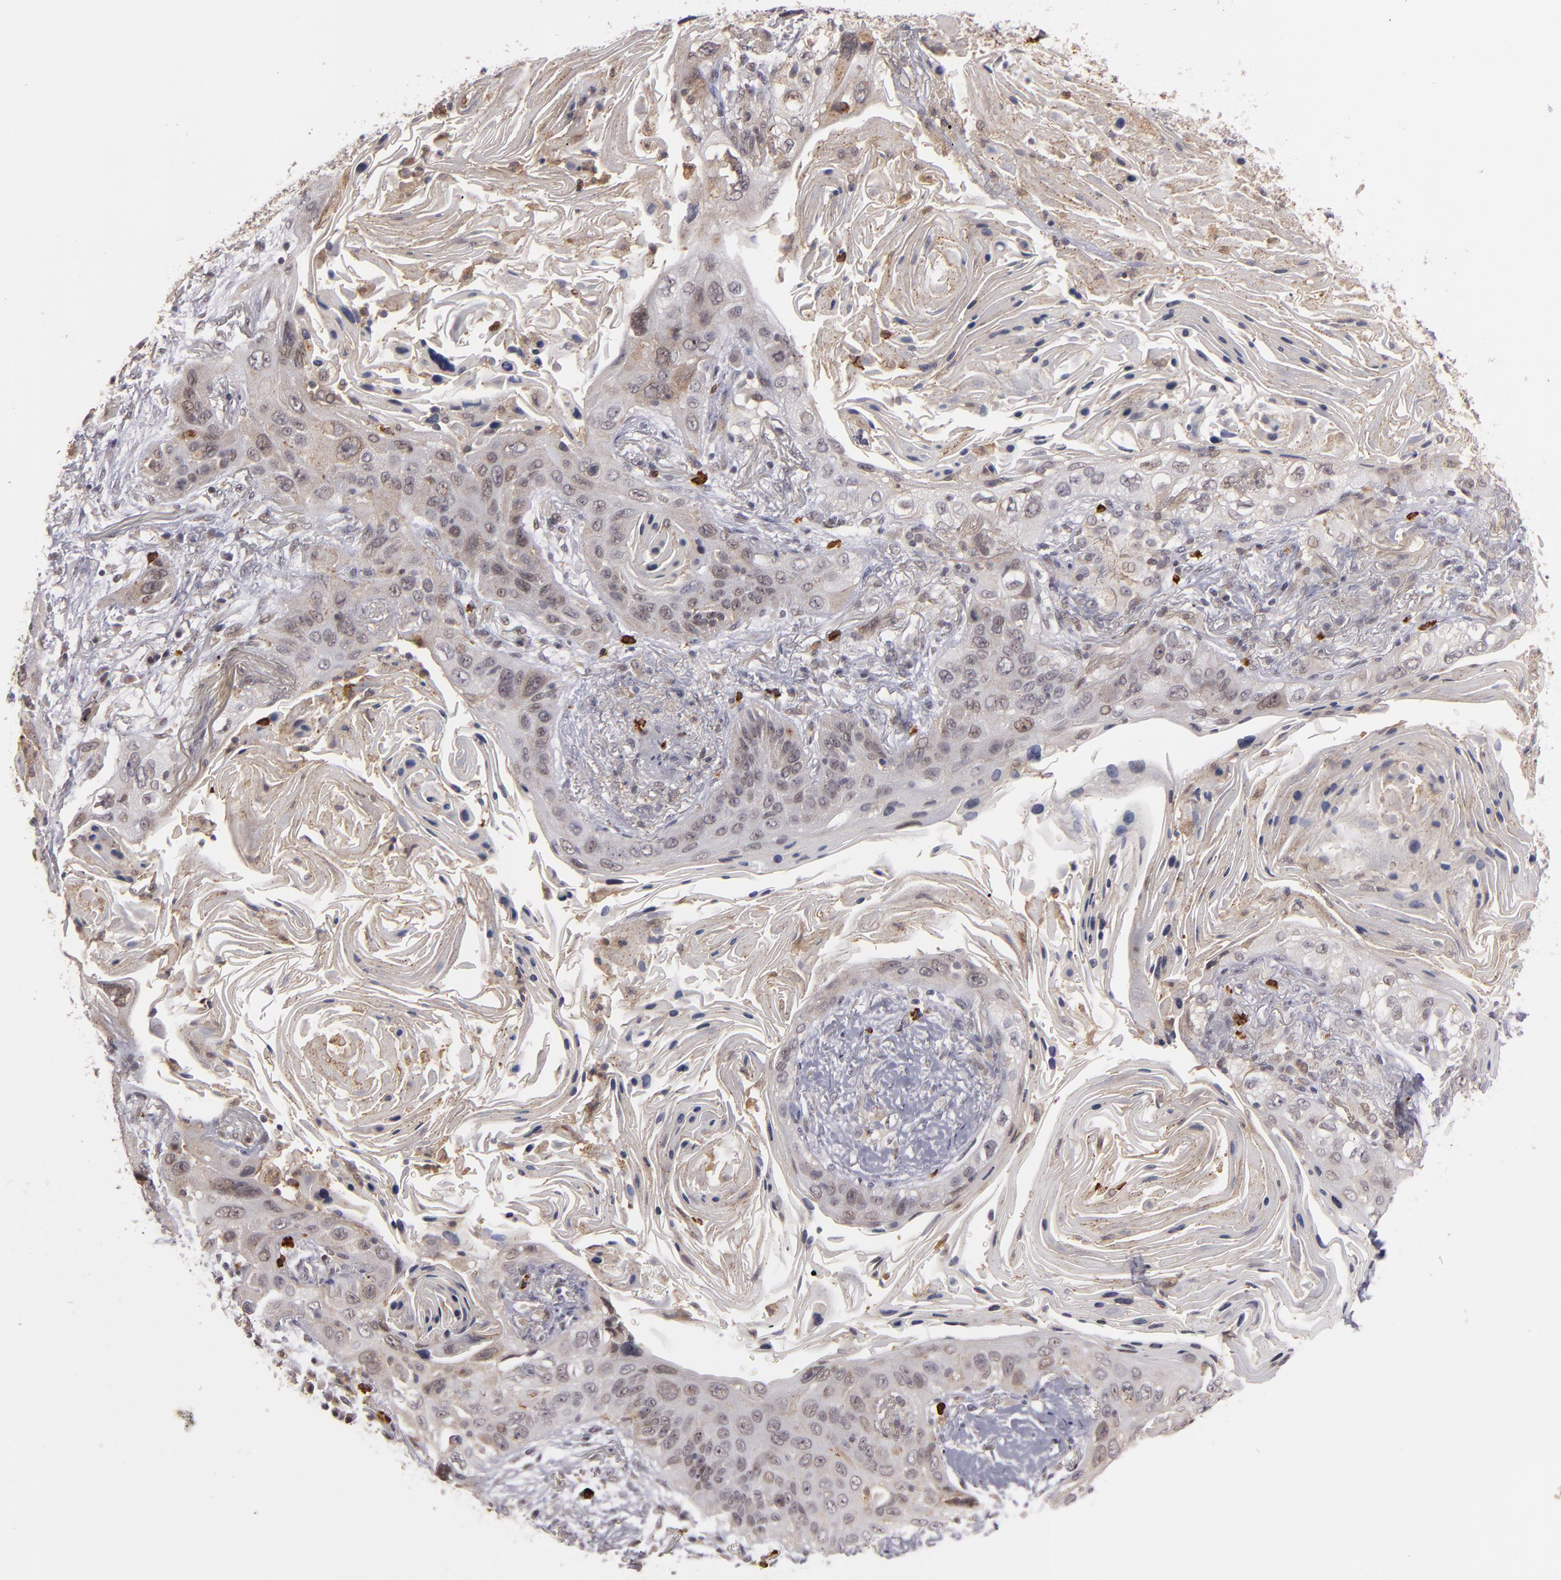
{"staining": {"intensity": "weak", "quantity": "25%-75%", "location": "cytoplasmic/membranous,nuclear"}, "tissue": "lung cancer", "cell_type": "Tumor cells", "image_type": "cancer", "snomed": [{"axis": "morphology", "description": "Squamous cell carcinoma, NOS"}, {"axis": "topography", "description": "Lung"}], "caption": "Human lung squamous cell carcinoma stained for a protein (brown) demonstrates weak cytoplasmic/membranous and nuclear positive expression in approximately 25%-75% of tumor cells.", "gene": "STX3", "patient": {"sex": "female", "age": 67}}